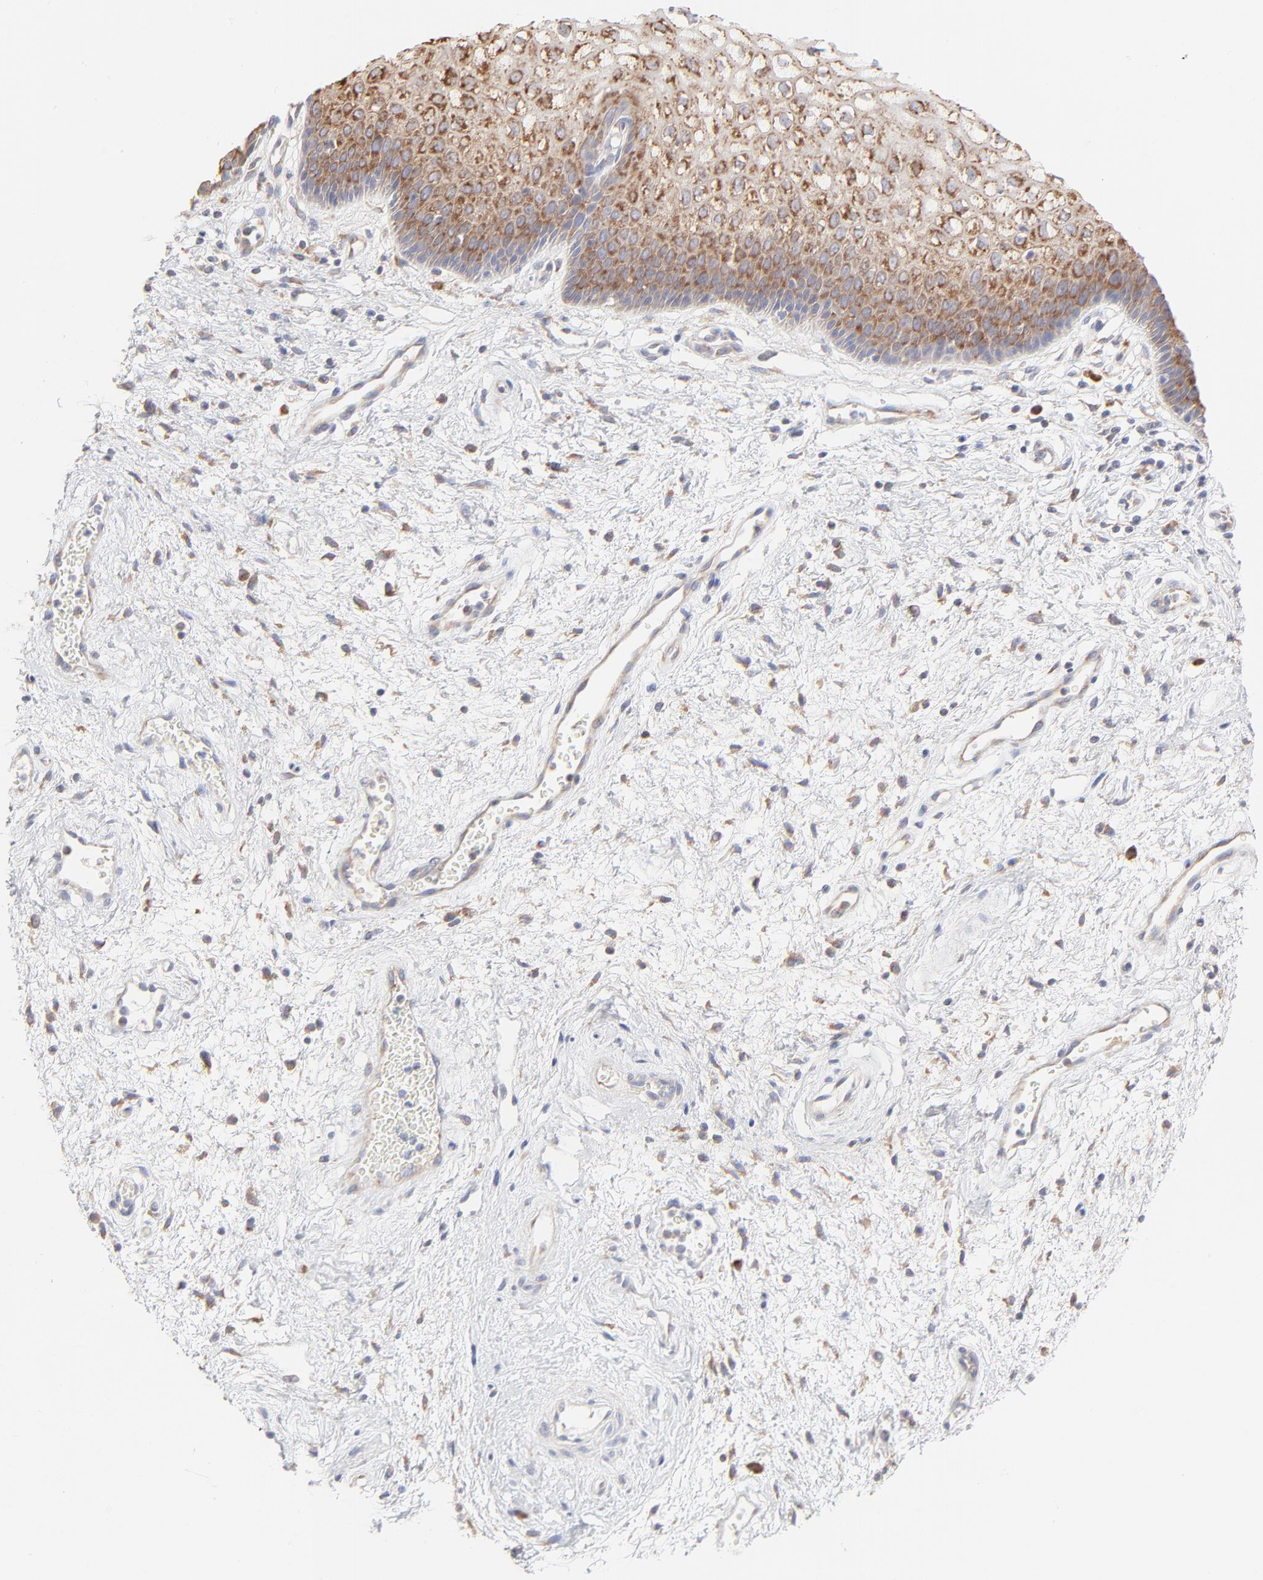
{"staining": {"intensity": "moderate", "quantity": ">75%", "location": "cytoplasmic/membranous"}, "tissue": "vagina", "cell_type": "Squamous epithelial cells", "image_type": "normal", "snomed": [{"axis": "morphology", "description": "Normal tissue, NOS"}, {"axis": "topography", "description": "Vagina"}], "caption": "Human vagina stained for a protein (brown) exhibits moderate cytoplasmic/membranous positive staining in about >75% of squamous epithelial cells.", "gene": "RPS21", "patient": {"sex": "female", "age": 34}}